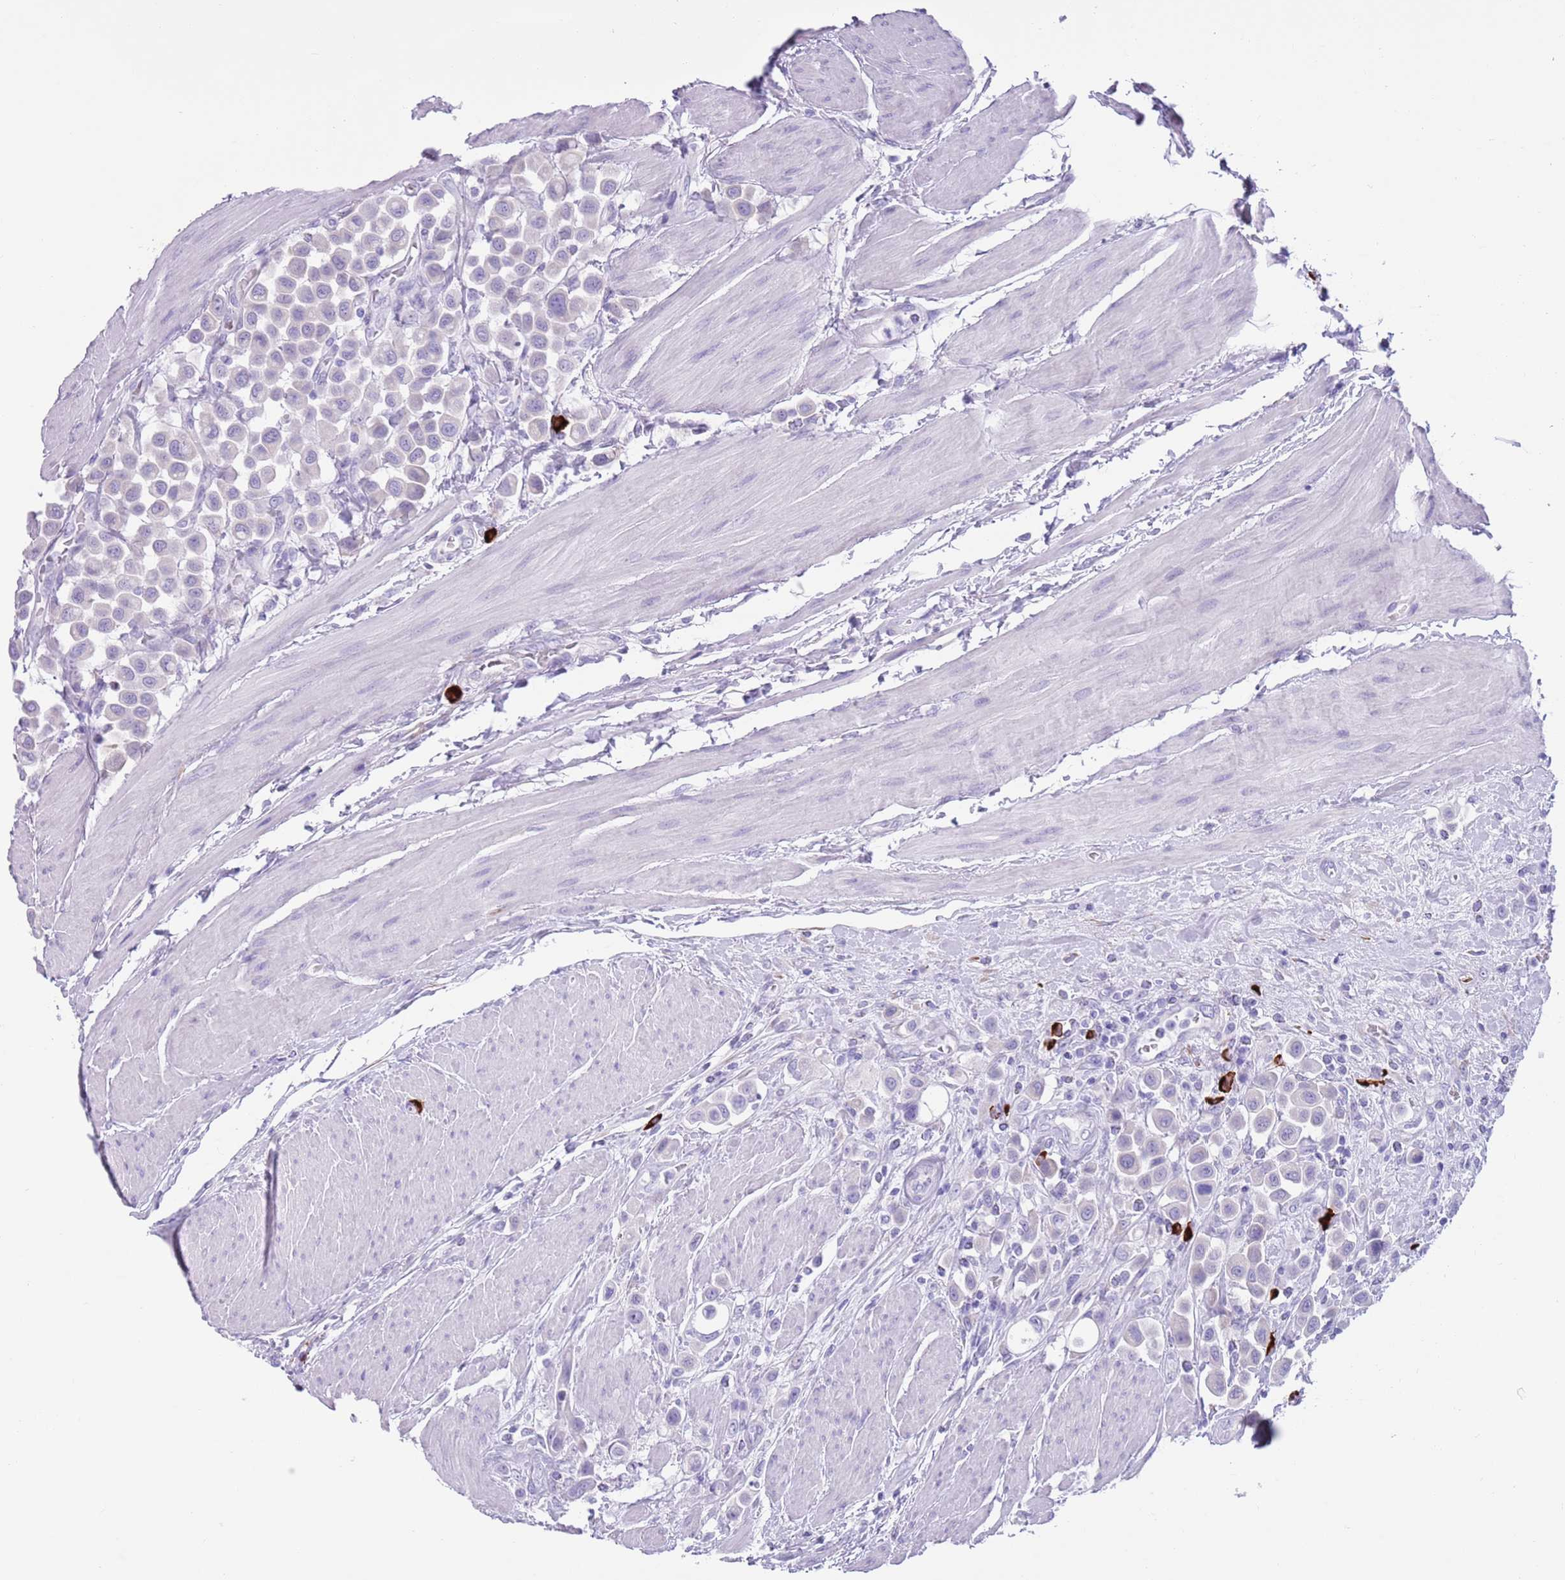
{"staining": {"intensity": "negative", "quantity": "none", "location": "none"}, "tissue": "urothelial cancer", "cell_type": "Tumor cells", "image_type": "cancer", "snomed": [{"axis": "morphology", "description": "Urothelial carcinoma, High grade"}, {"axis": "topography", "description": "Urinary bladder"}], "caption": "Immunohistochemical staining of high-grade urothelial carcinoma displays no significant positivity in tumor cells.", "gene": "LY6G5B", "patient": {"sex": "male", "age": 50}}